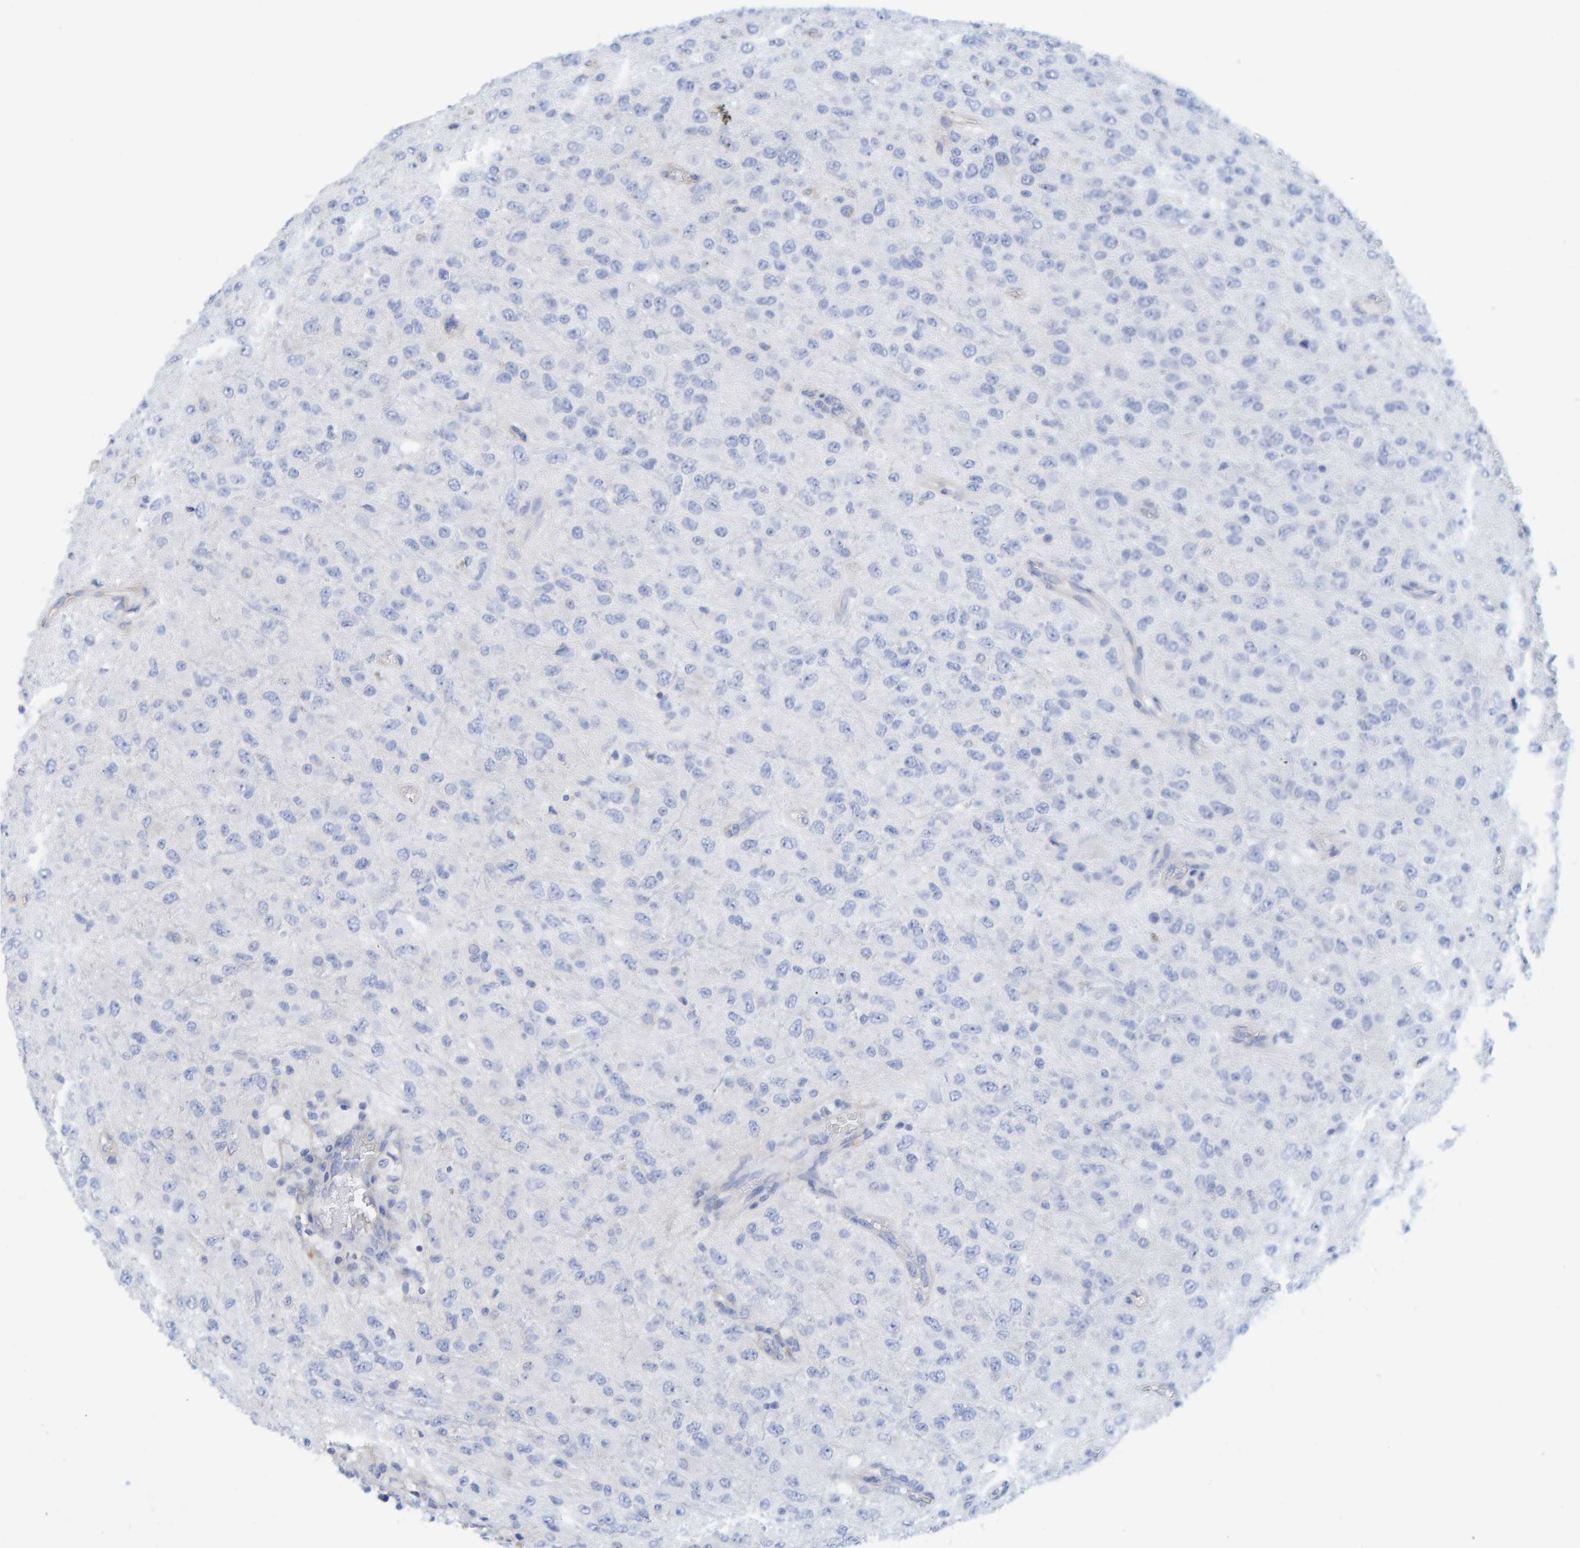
{"staining": {"intensity": "negative", "quantity": "none", "location": "none"}, "tissue": "glioma", "cell_type": "Tumor cells", "image_type": "cancer", "snomed": [{"axis": "morphology", "description": "Glioma, malignant, High grade"}, {"axis": "topography", "description": "pancreas cauda"}], "caption": "IHC histopathology image of neoplastic tissue: human glioma stained with DAB demonstrates no significant protein positivity in tumor cells. (Immunohistochemistry (ihc), brightfield microscopy, high magnification).", "gene": "MVP", "patient": {"sex": "male", "age": 60}}